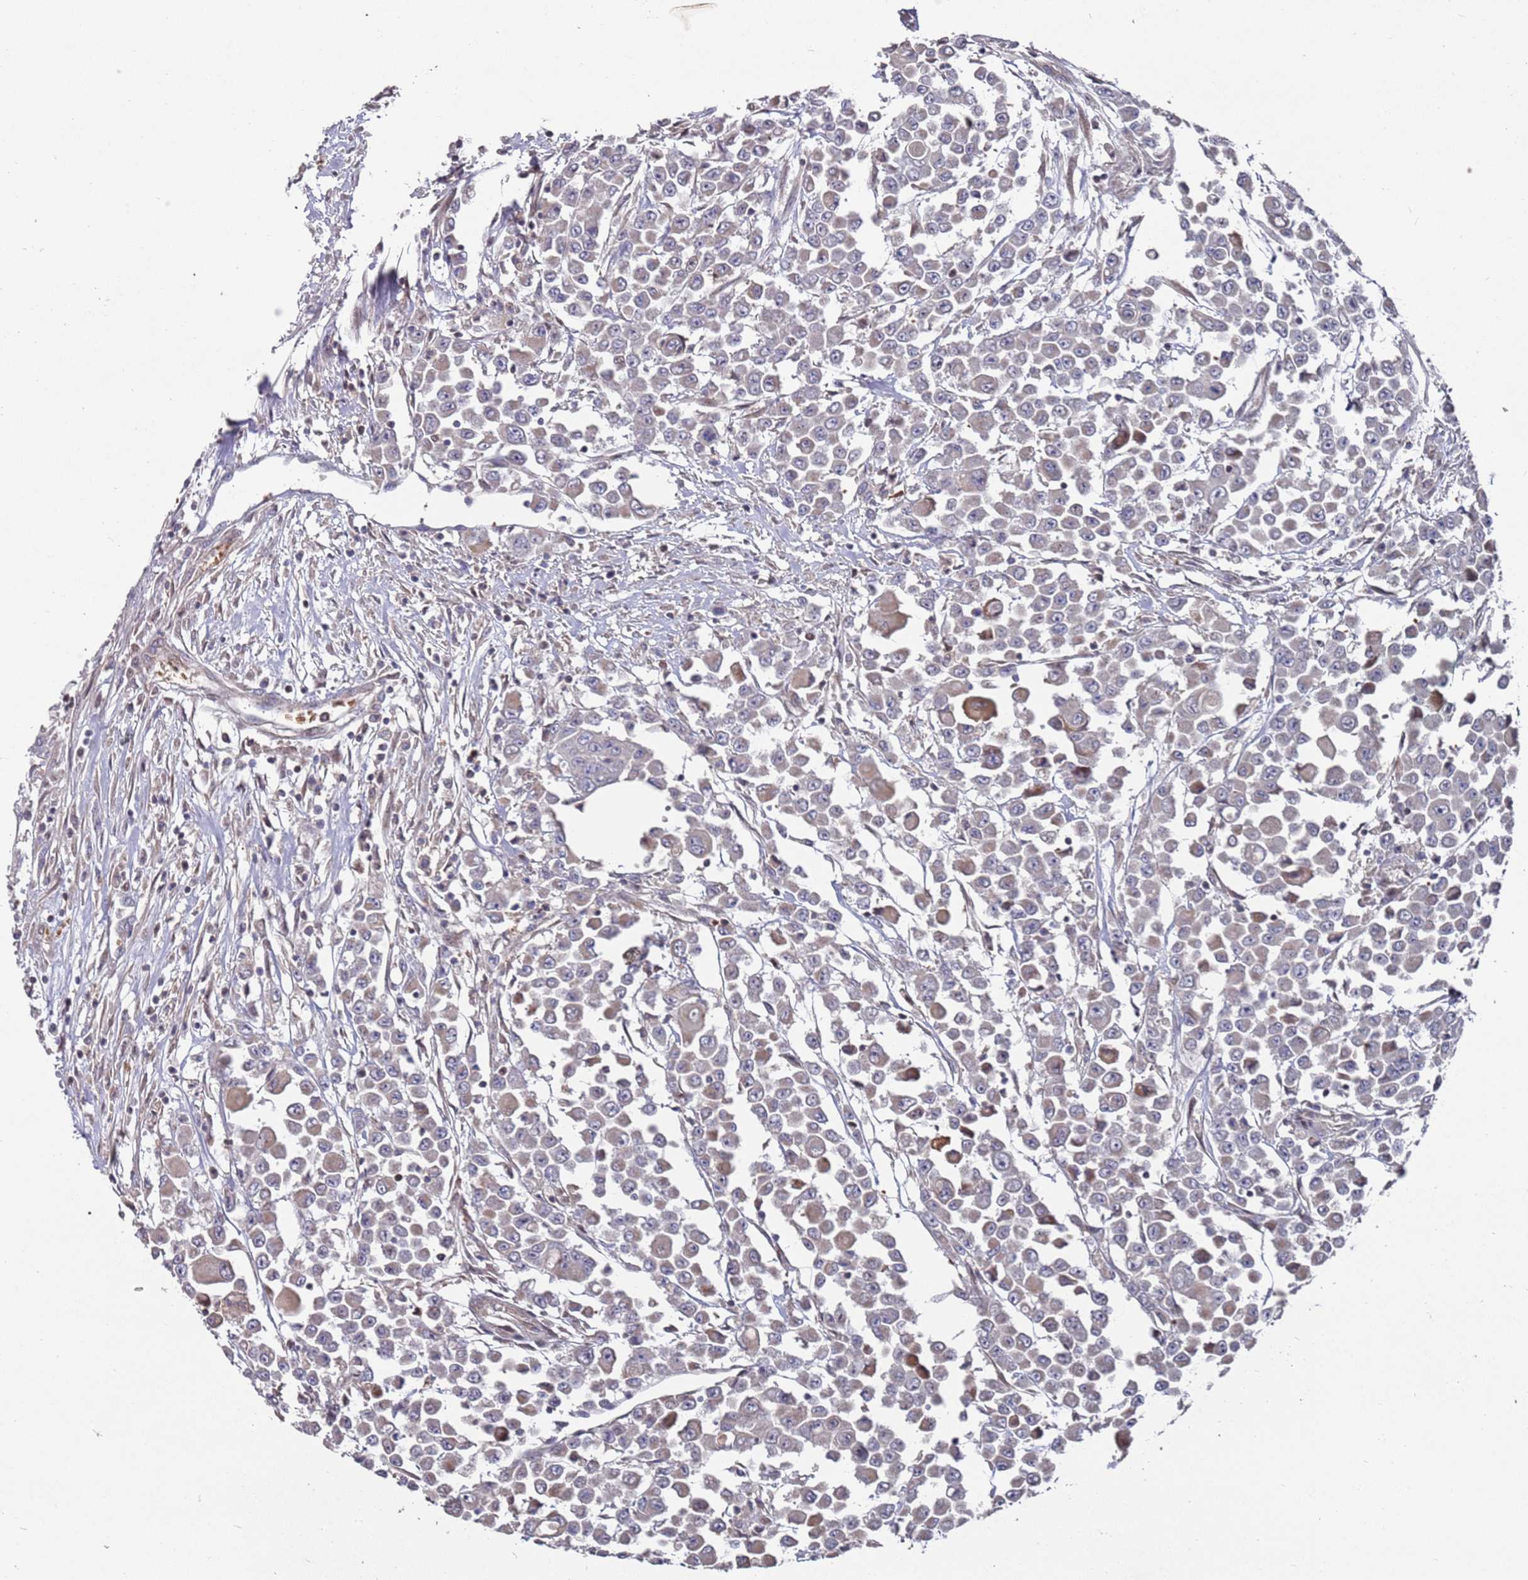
{"staining": {"intensity": "moderate", "quantity": "<25%", "location": "cytoplasmic/membranous"}, "tissue": "colorectal cancer", "cell_type": "Tumor cells", "image_type": "cancer", "snomed": [{"axis": "morphology", "description": "Adenocarcinoma, NOS"}, {"axis": "topography", "description": "Colon"}], "caption": "Moderate cytoplasmic/membranous staining is seen in about <25% of tumor cells in adenocarcinoma (colorectal).", "gene": "LACC1", "patient": {"sex": "male", "age": 51}}